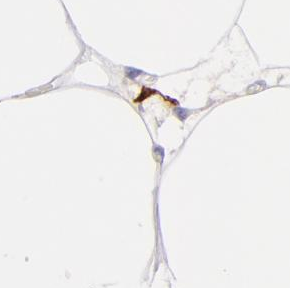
{"staining": {"intensity": "negative", "quantity": "none", "location": "none"}, "tissue": "adipose tissue", "cell_type": "Adipocytes", "image_type": "normal", "snomed": [{"axis": "morphology", "description": "Normal tissue, NOS"}, {"axis": "morphology", "description": "Duct carcinoma"}, {"axis": "topography", "description": "Breast"}, {"axis": "topography", "description": "Adipose tissue"}], "caption": "An IHC histopathology image of unremarkable adipose tissue is shown. There is no staining in adipocytes of adipose tissue. (DAB IHC with hematoxylin counter stain).", "gene": "CD163", "patient": {"sex": "female", "age": 37}}